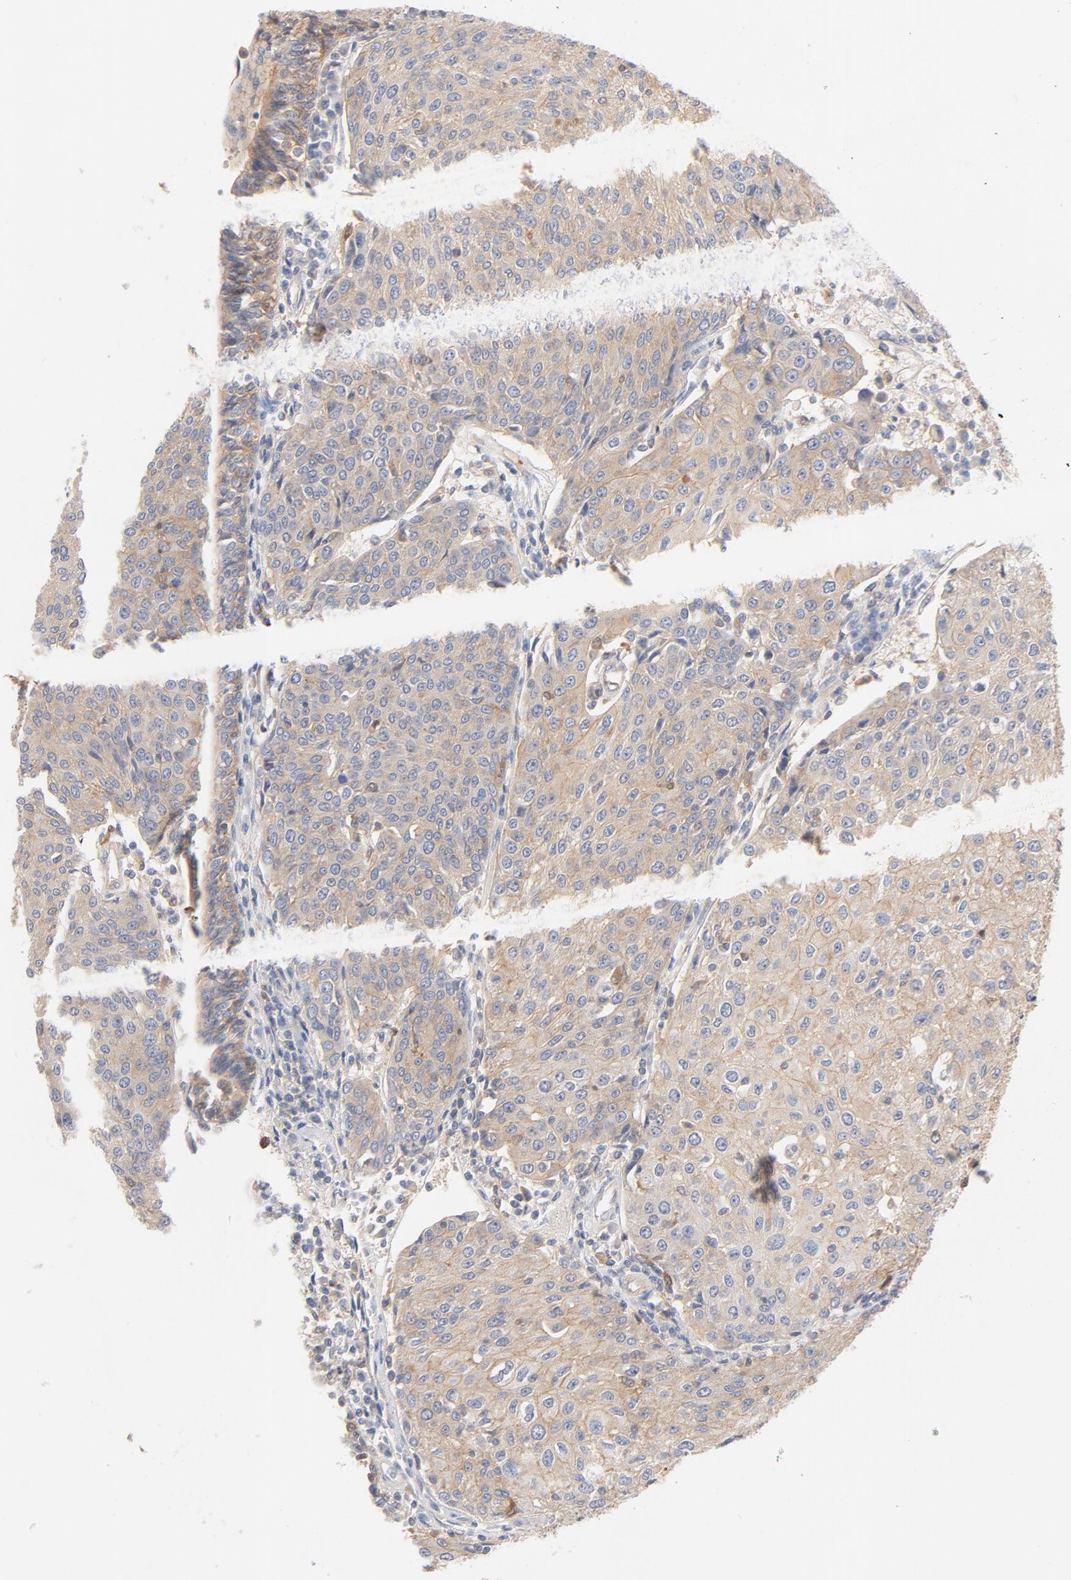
{"staining": {"intensity": "weak", "quantity": ">75%", "location": "cytoplasmic/membranous"}, "tissue": "urothelial cancer", "cell_type": "Tumor cells", "image_type": "cancer", "snomed": [{"axis": "morphology", "description": "Urothelial carcinoma, High grade"}, {"axis": "topography", "description": "Urinary bladder"}], "caption": "Tumor cells demonstrate low levels of weak cytoplasmic/membranous staining in about >75% of cells in human urothelial carcinoma (high-grade). (DAB IHC, brown staining for protein, blue staining for nuclei).", "gene": "SRC", "patient": {"sex": "female", "age": 85}}